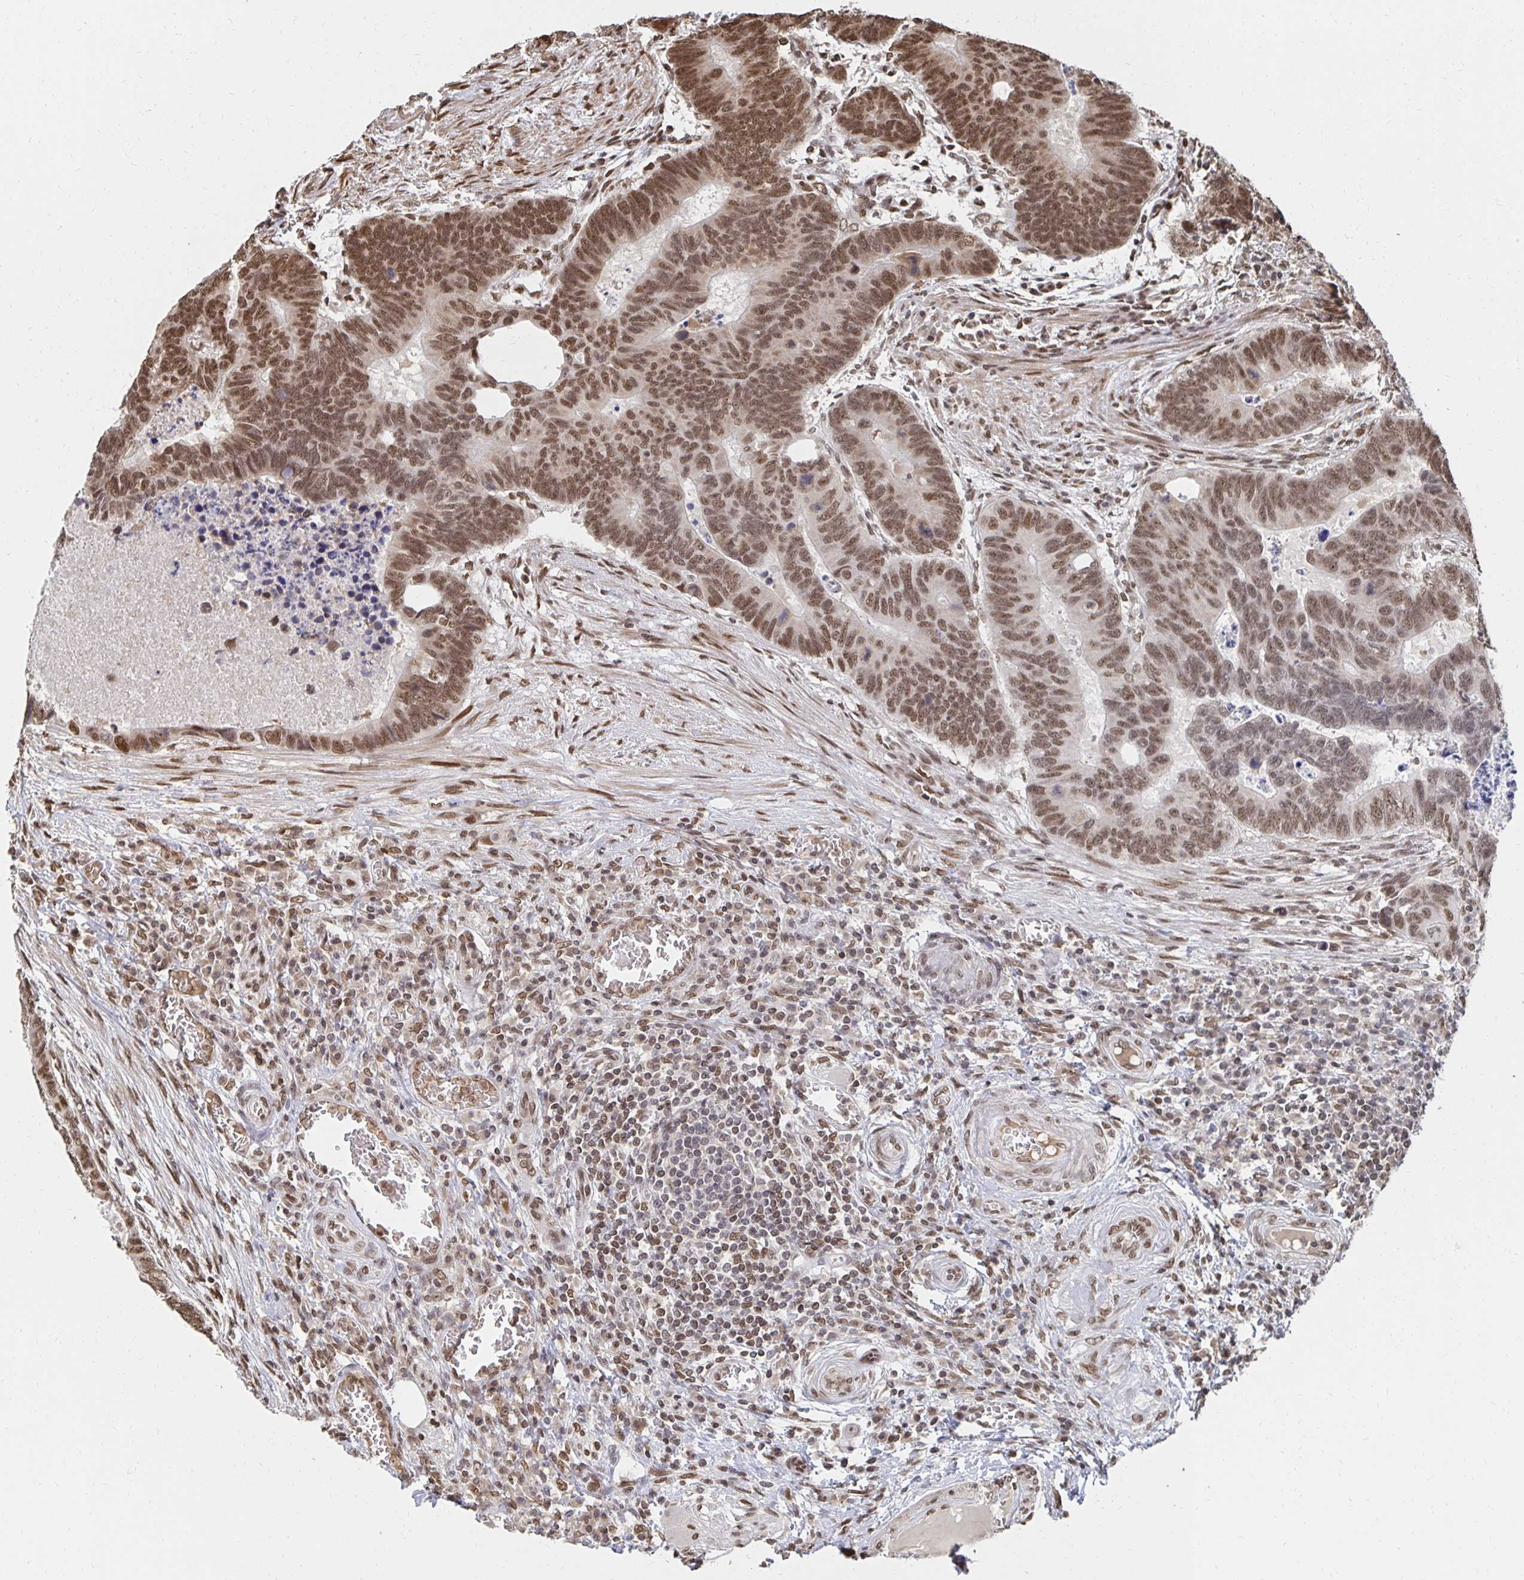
{"staining": {"intensity": "moderate", "quantity": ">75%", "location": "nuclear"}, "tissue": "colorectal cancer", "cell_type": "Tumor cells", "image_type": "cancer", "snomed": [{"axis": "morphology", "description": "Adenocarcinoma, NOS"}, {"axis": "topography", "description": "Colon"}], "caption": "Immunohistochemistry staining of colorectal cancer, which displays medium levels of moderate nuclear staining in approximately >75% of tumor cells indicating moderate nuclear protein staining. The staining was performed using DAB (brown) for protein detection and nuclei were counterstained in hematoxylin (blue).", "gene": "GTF3C6", "patient": {"sex": "male", "age": 62}}